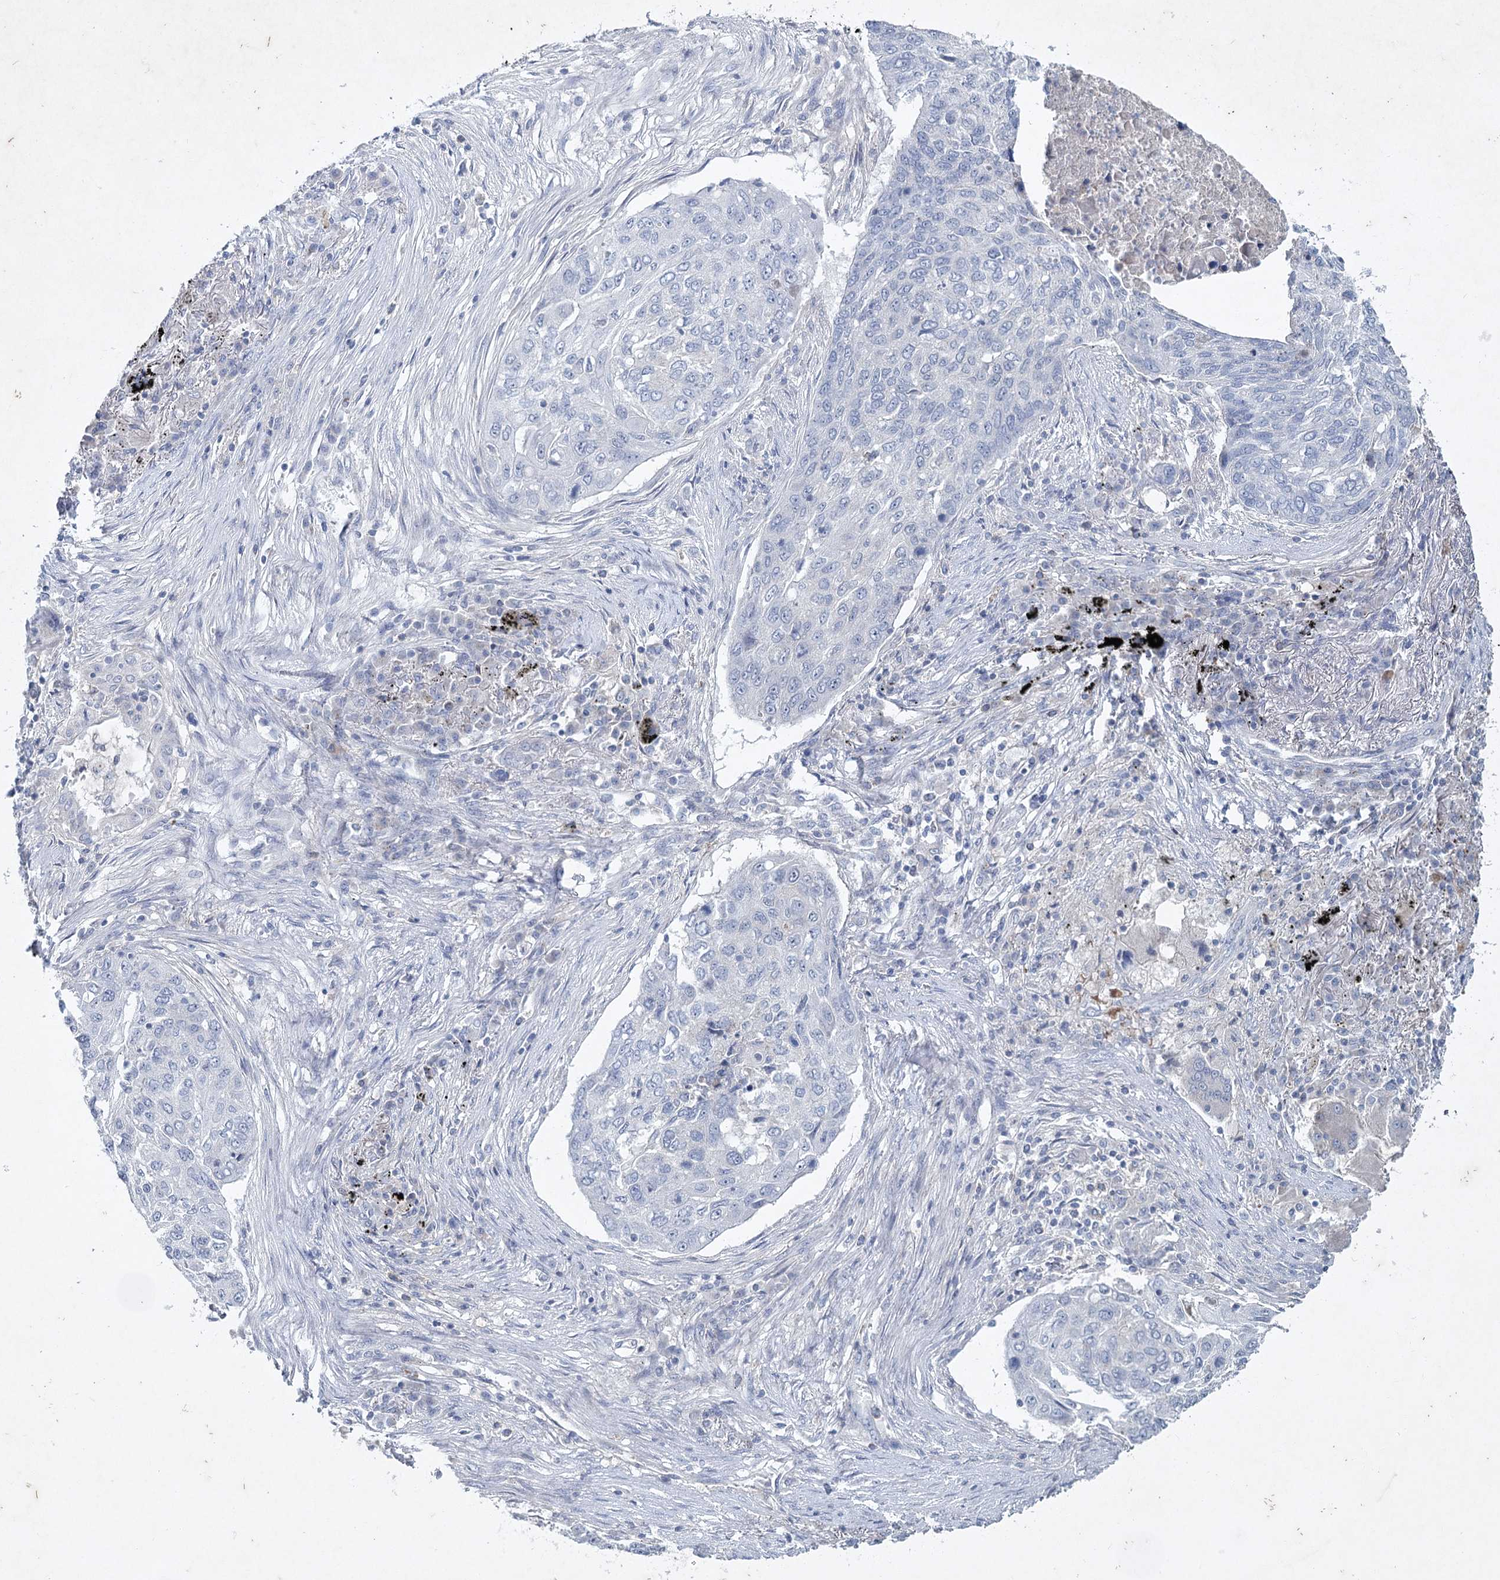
{"staining": {"intensity": "negative", "quantity": "none", "location": "none"}, "tissue": "lung cancer", "cell_type": "Tumor cells", "image_type": "cancer", "snomed": [{"axis": "morphology", "description": "Squamous cell carcinoma, NOS"}, {"axis": "topography", "description": "Lung"}], "caption": "High power microscopy image of an immunohistochemistry micrograph of lung cancer, revealing no significant expression in tumor cells.", "gene": "MAP3K13", "patient": {"sex": "female", "age": 63}}